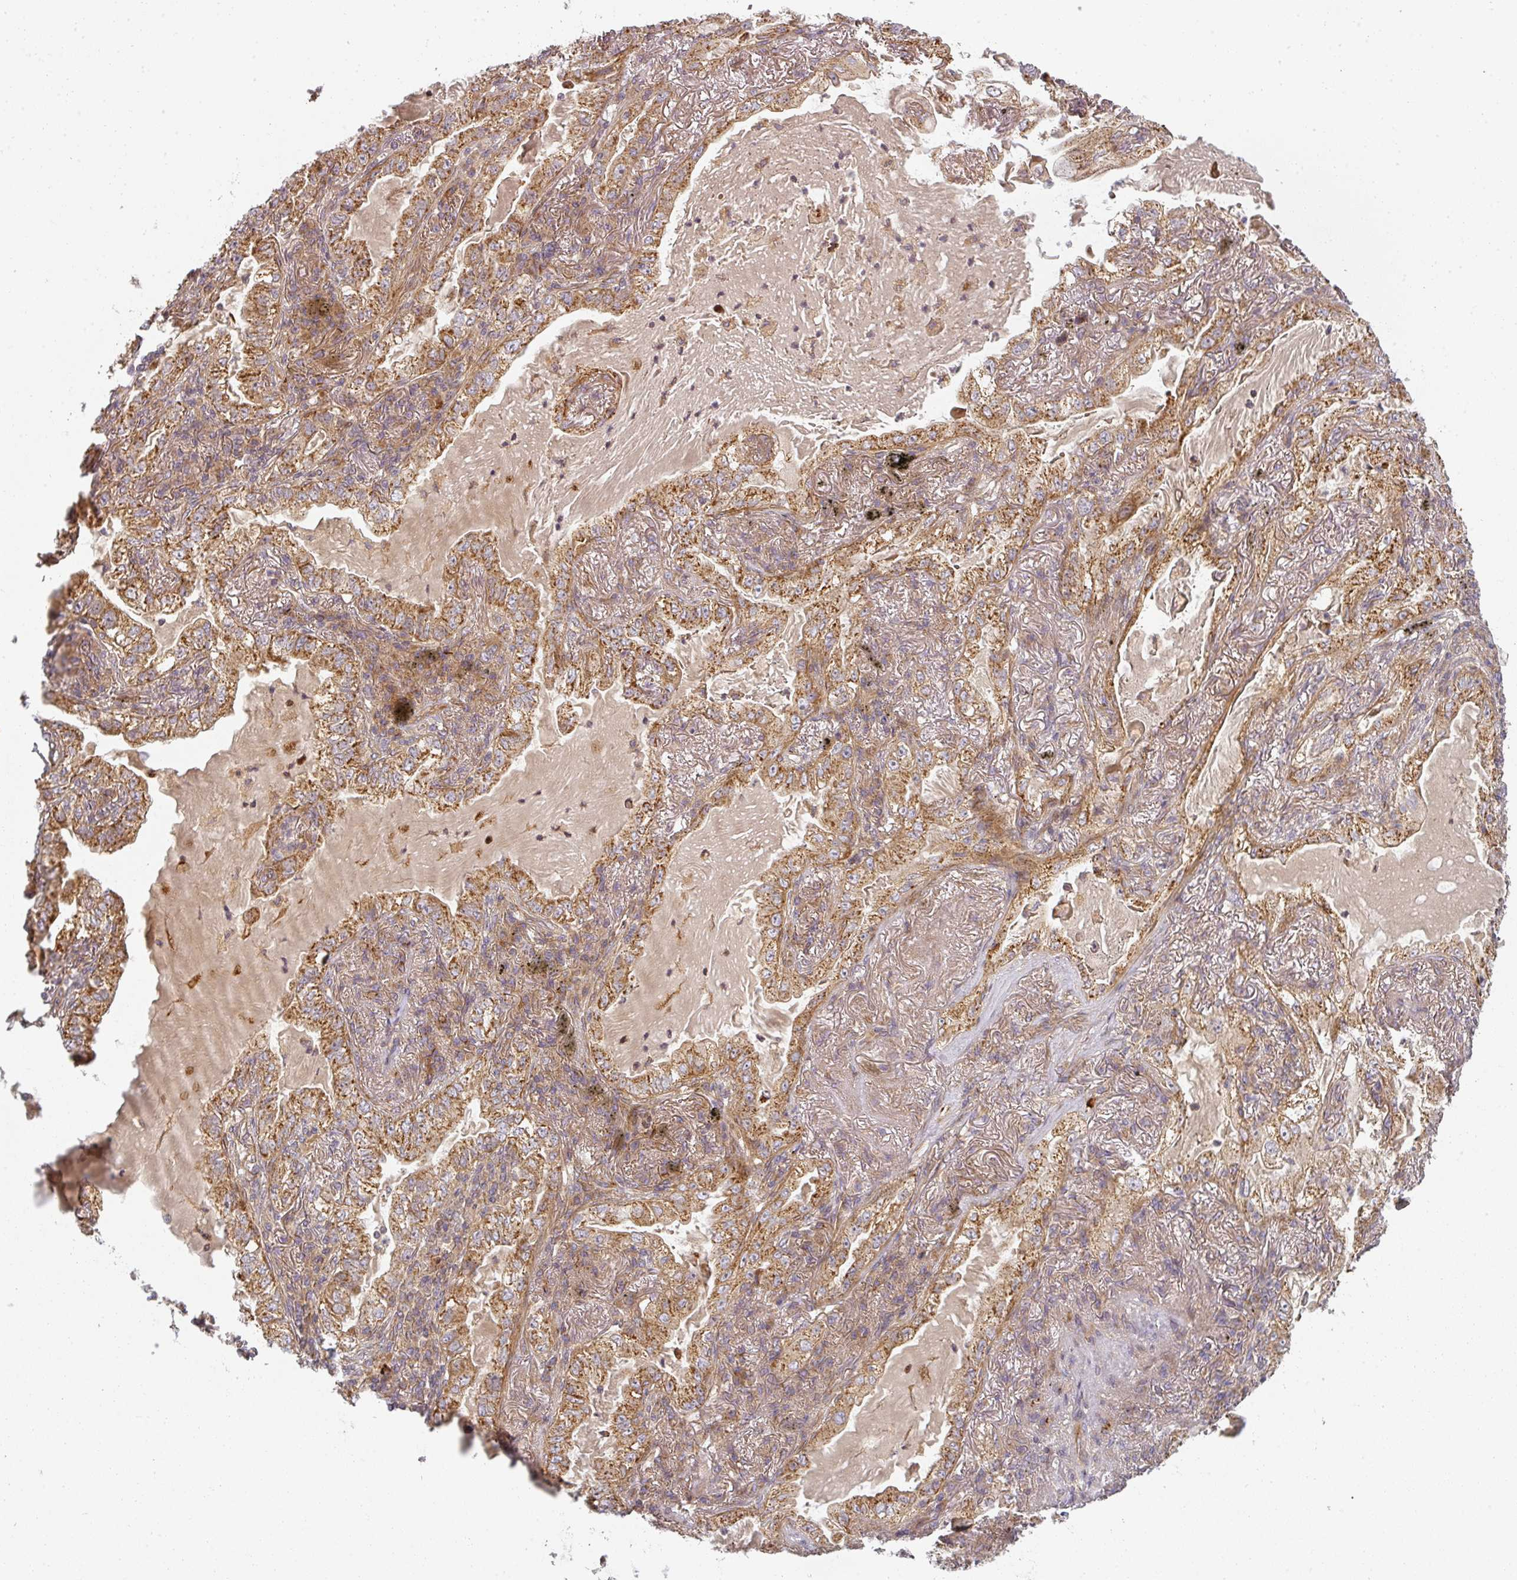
{"staining": {"intensity": "moderate", "quantity": ">75%", "location": "cytoplasmic/membranous"}, "tissue": "lung cancer", "cell_type": "Tumor cells", "image_type": "cancer", "snomed": [{"axis": "morphology", "description": "Adenocarcinoma, NOS"}, {"axis": "topography", "description": "Lung"}], "caption": "Lung cancer stained for a protein shows moderate cytoplasmic/membranous positivity in tumor cells.", "gene": "CNOT1", "patient": {"sex": "female", "age": 73}}